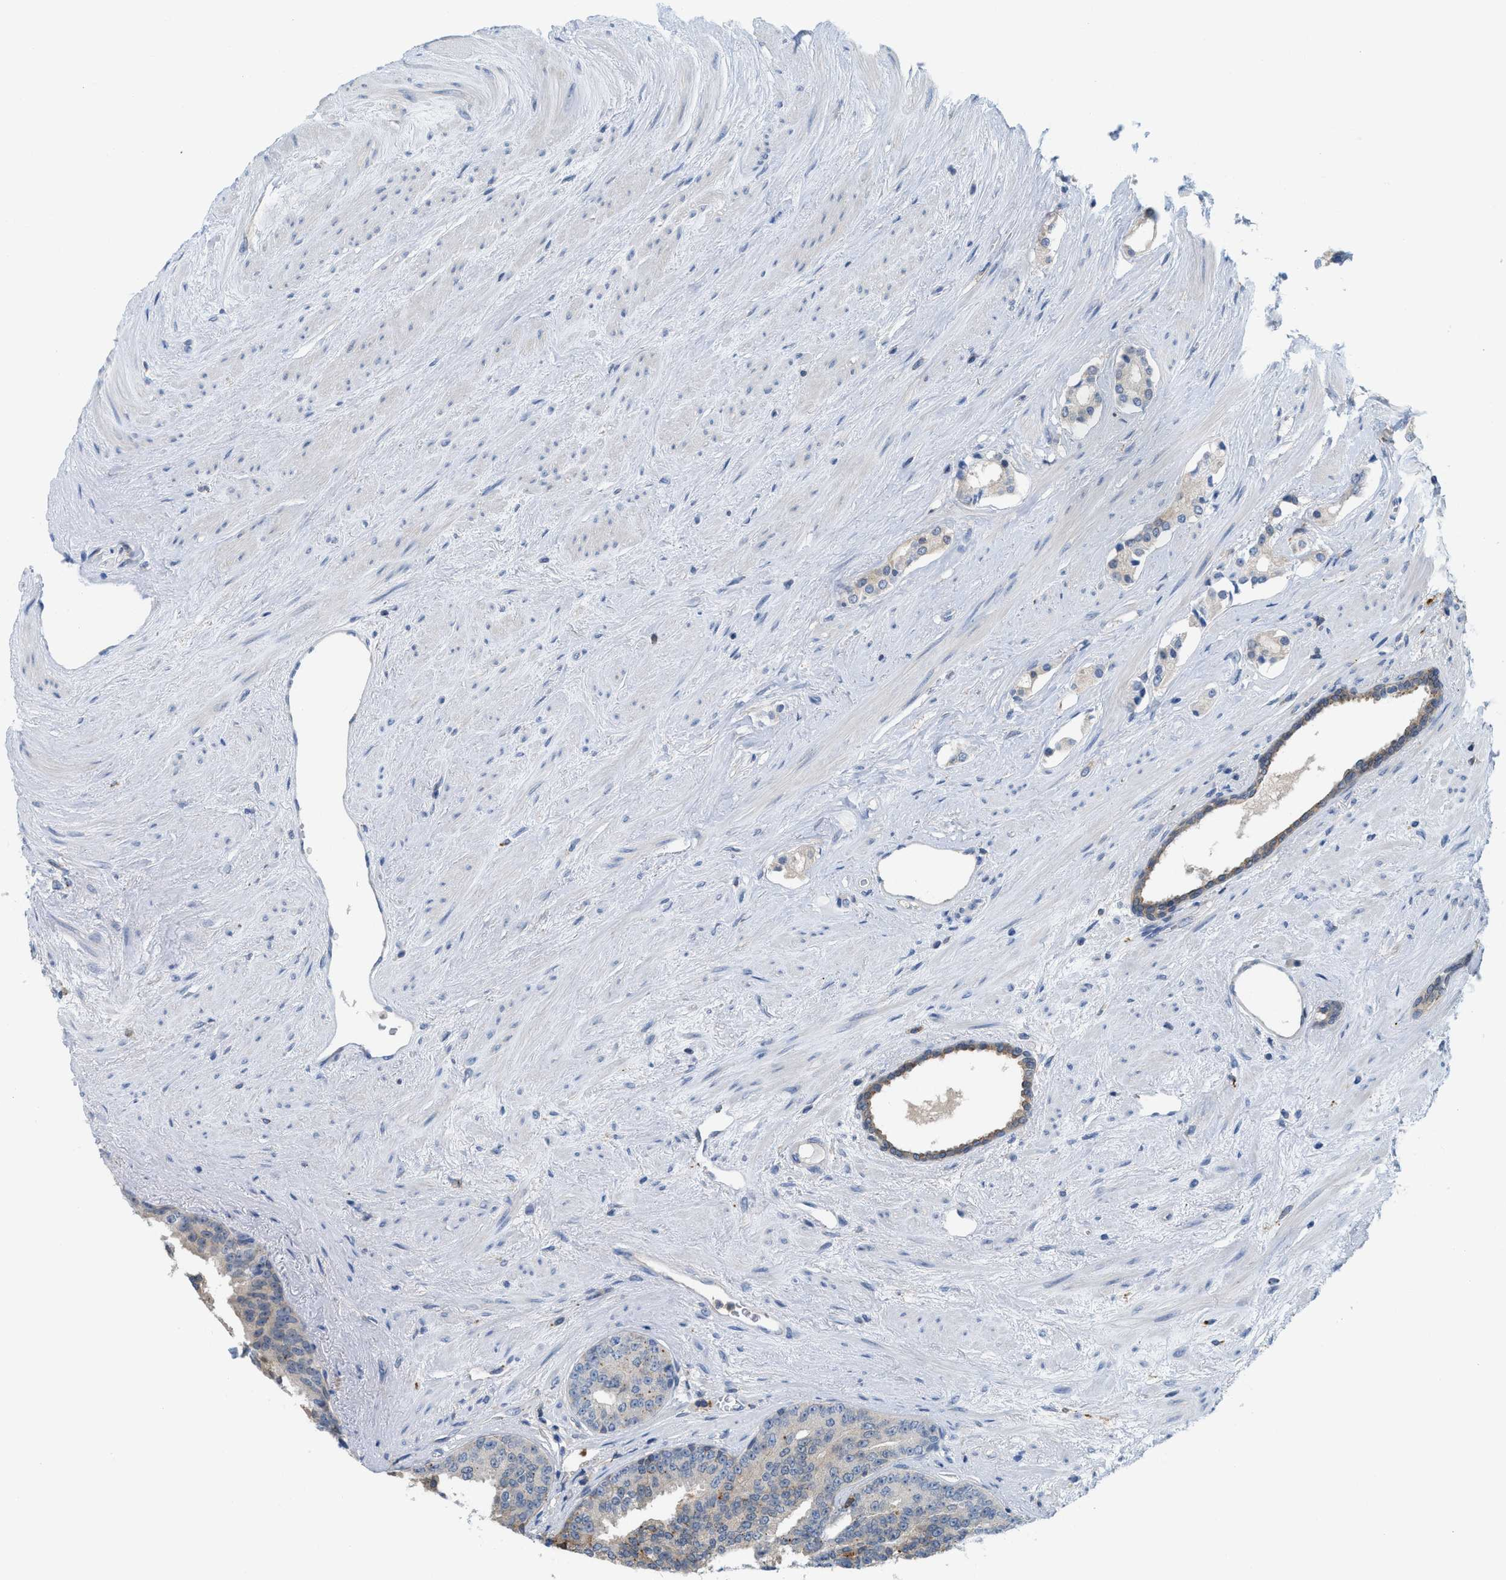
{"staining": {"intensity": "weak", "quantity": "25%-75%", "location": "cytoplasmic/membranous"}, "tissue": "prostate cancer", "cell_type": "Tumor cells", "image_type": "cancer", "snomed": [{"axis": "morphology", "description": "Adenocarcinoma, High grade"}, {"axis": "topography", "description": "Prostate"}], "caption": "DAB immunohistochemical staining of prostate adenocarcinoma (high-grade) demonstrates weak cytoplasmic/membranous protein positivity in about 25%-75% of tumor cells.", "gene": "CSTB", "patient": {"sex": "male", "age": 71}}